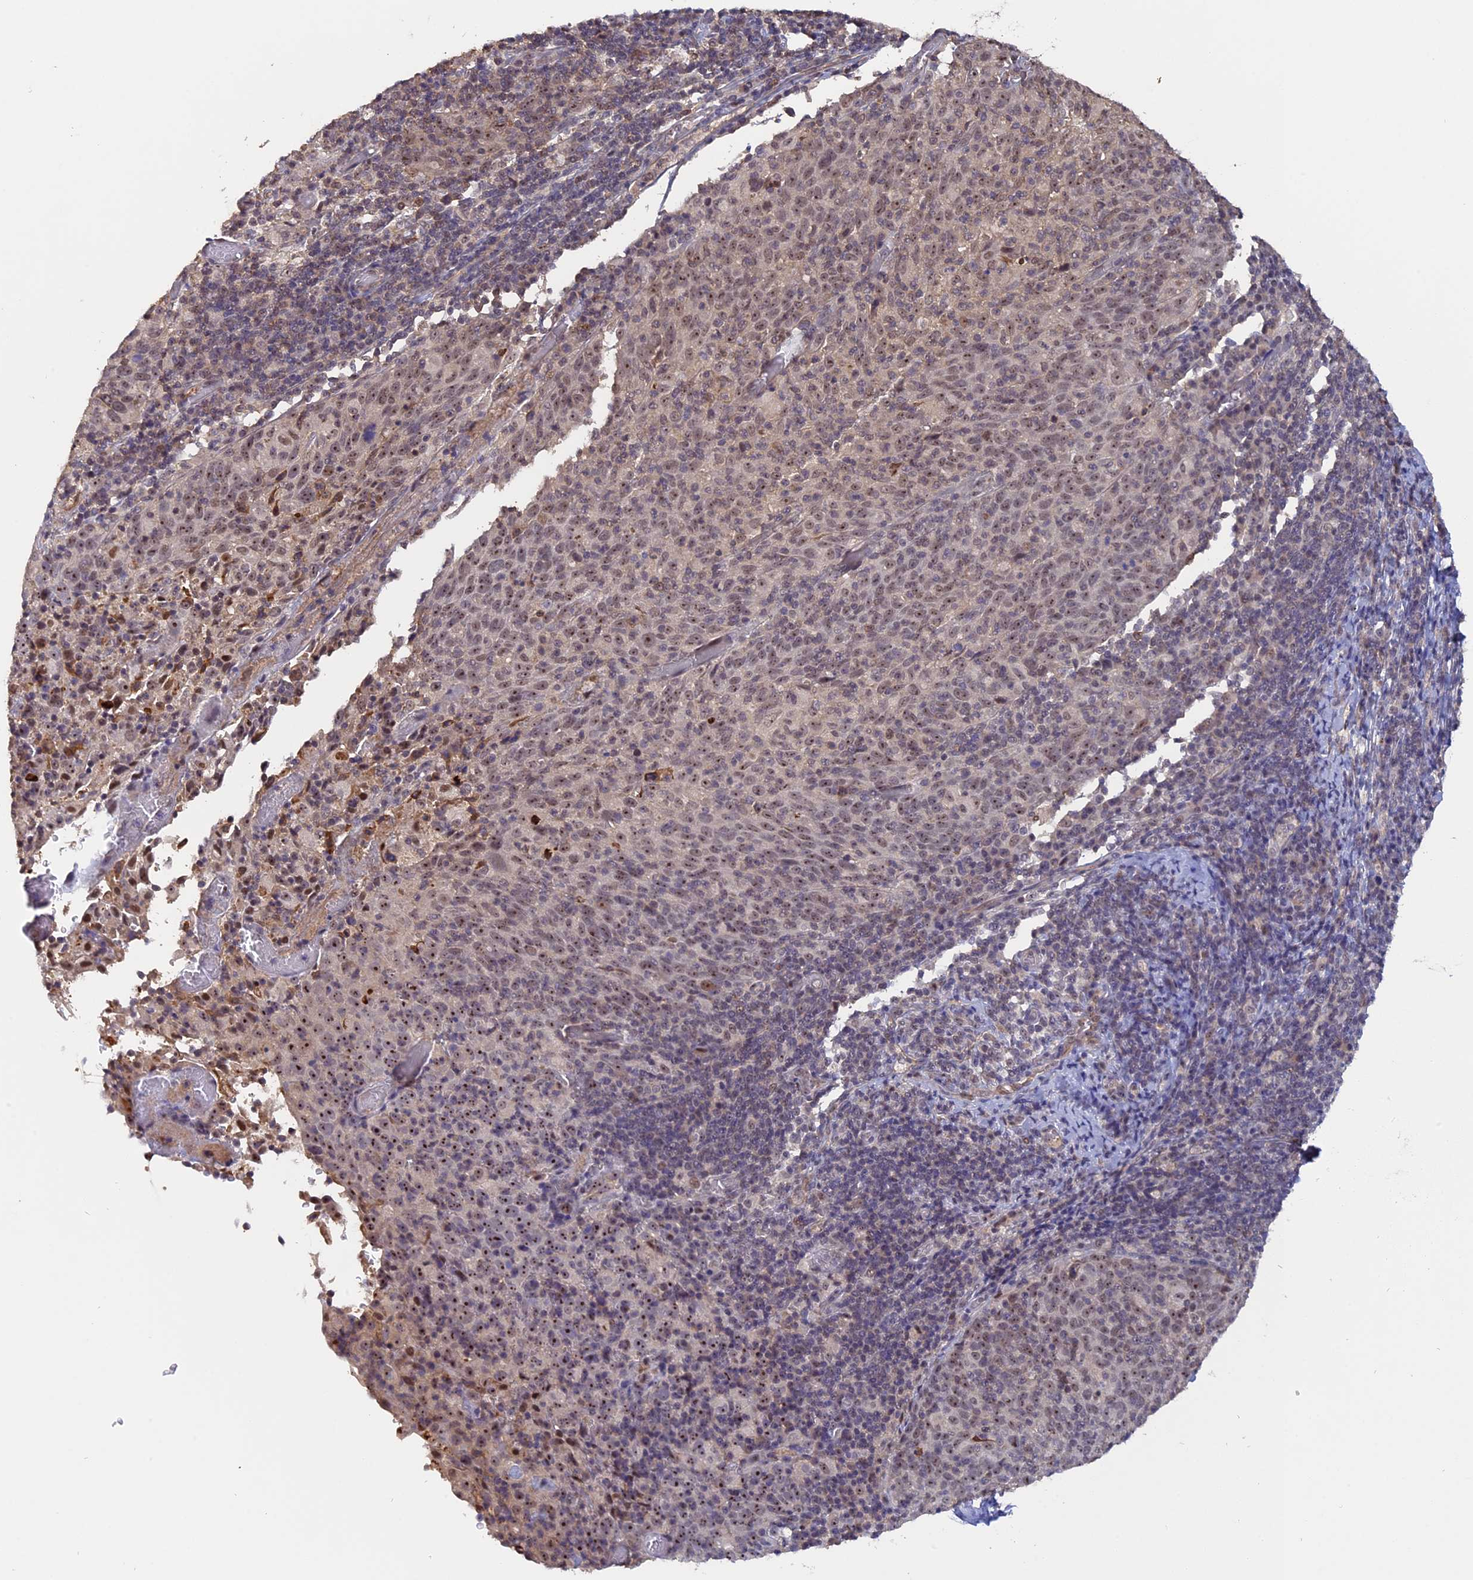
{"staining": {"intensity": "moderate", "quantity": ">75%", "location": "nuclear"}, "tissue": "cervical cancer", "cell_type": "Tumor cells", "image_type": "cancer", "snomed": [{"axis": "morphology", "description": "Squamous cell carcinoma, NOS"}, {"axis": "topography", "description": "Cervix"}], "caption": "This is a histology image of immunohistochemistry (IHC) staining of squamous cell carcinoma (cervical), which shows moderate expression in the nuclear of tumor cells.", "gene": "FAM98C", "patient": {"sex": "female", "age": 52}}